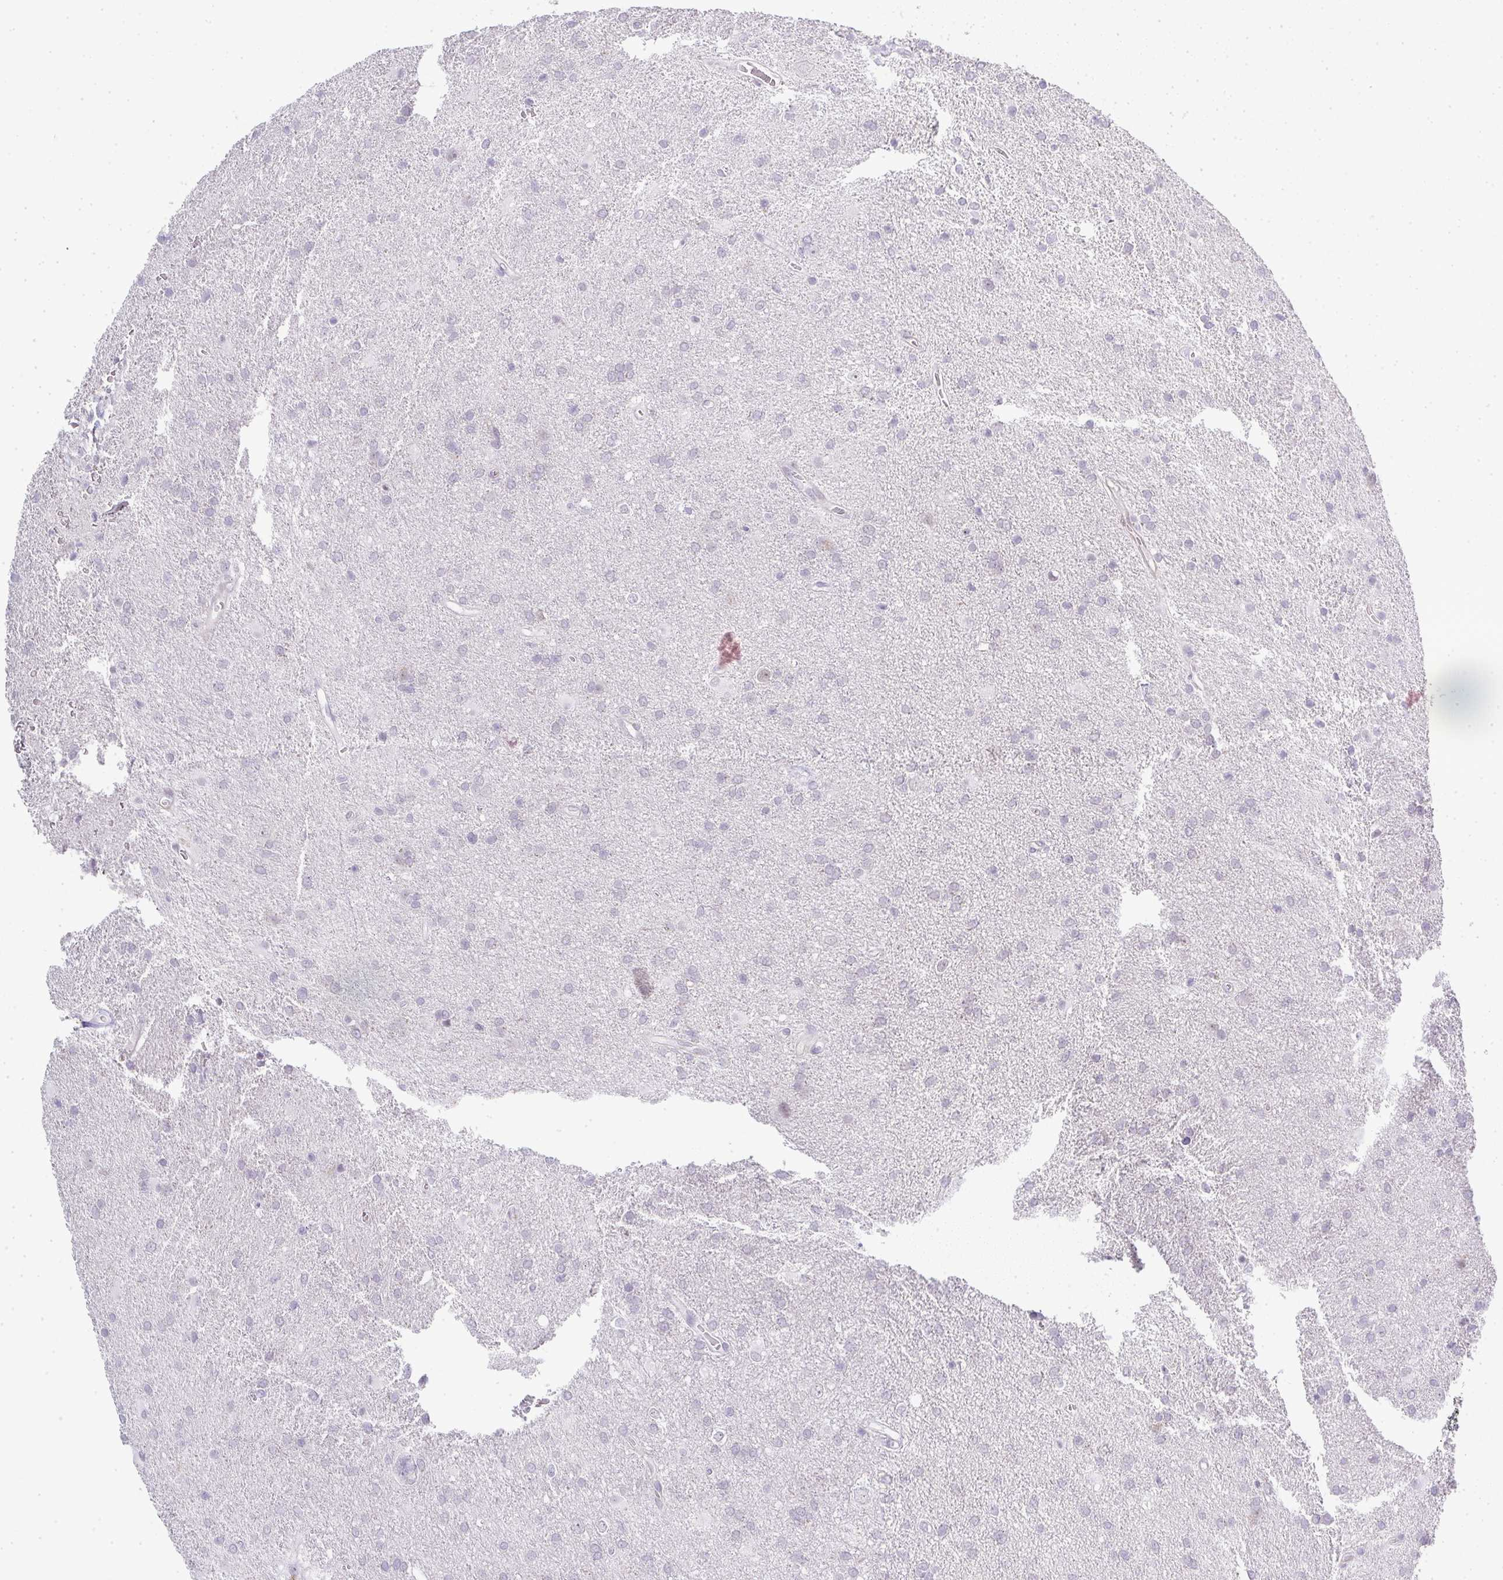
{"staining": {"intensity": "negative", "quantity": "none", "location": "none"}, "tissue": "glioma", "cell_type": "Tumor cells", "image_type": "cancer", "snomed": [{"axis": "morphology", "description": "Glioma, malignant, Low grade"}, {"axis": "topography", "description": "Brain"}], "caption": "Tumor cells show no significant expression in malignant glioma (low-grade). (Brightfield microscopy of DAB immunohistochemistry (IHC) at high magnification).", "gene": "UBE2S", "patient": {"sex": "male", "age": 66}}